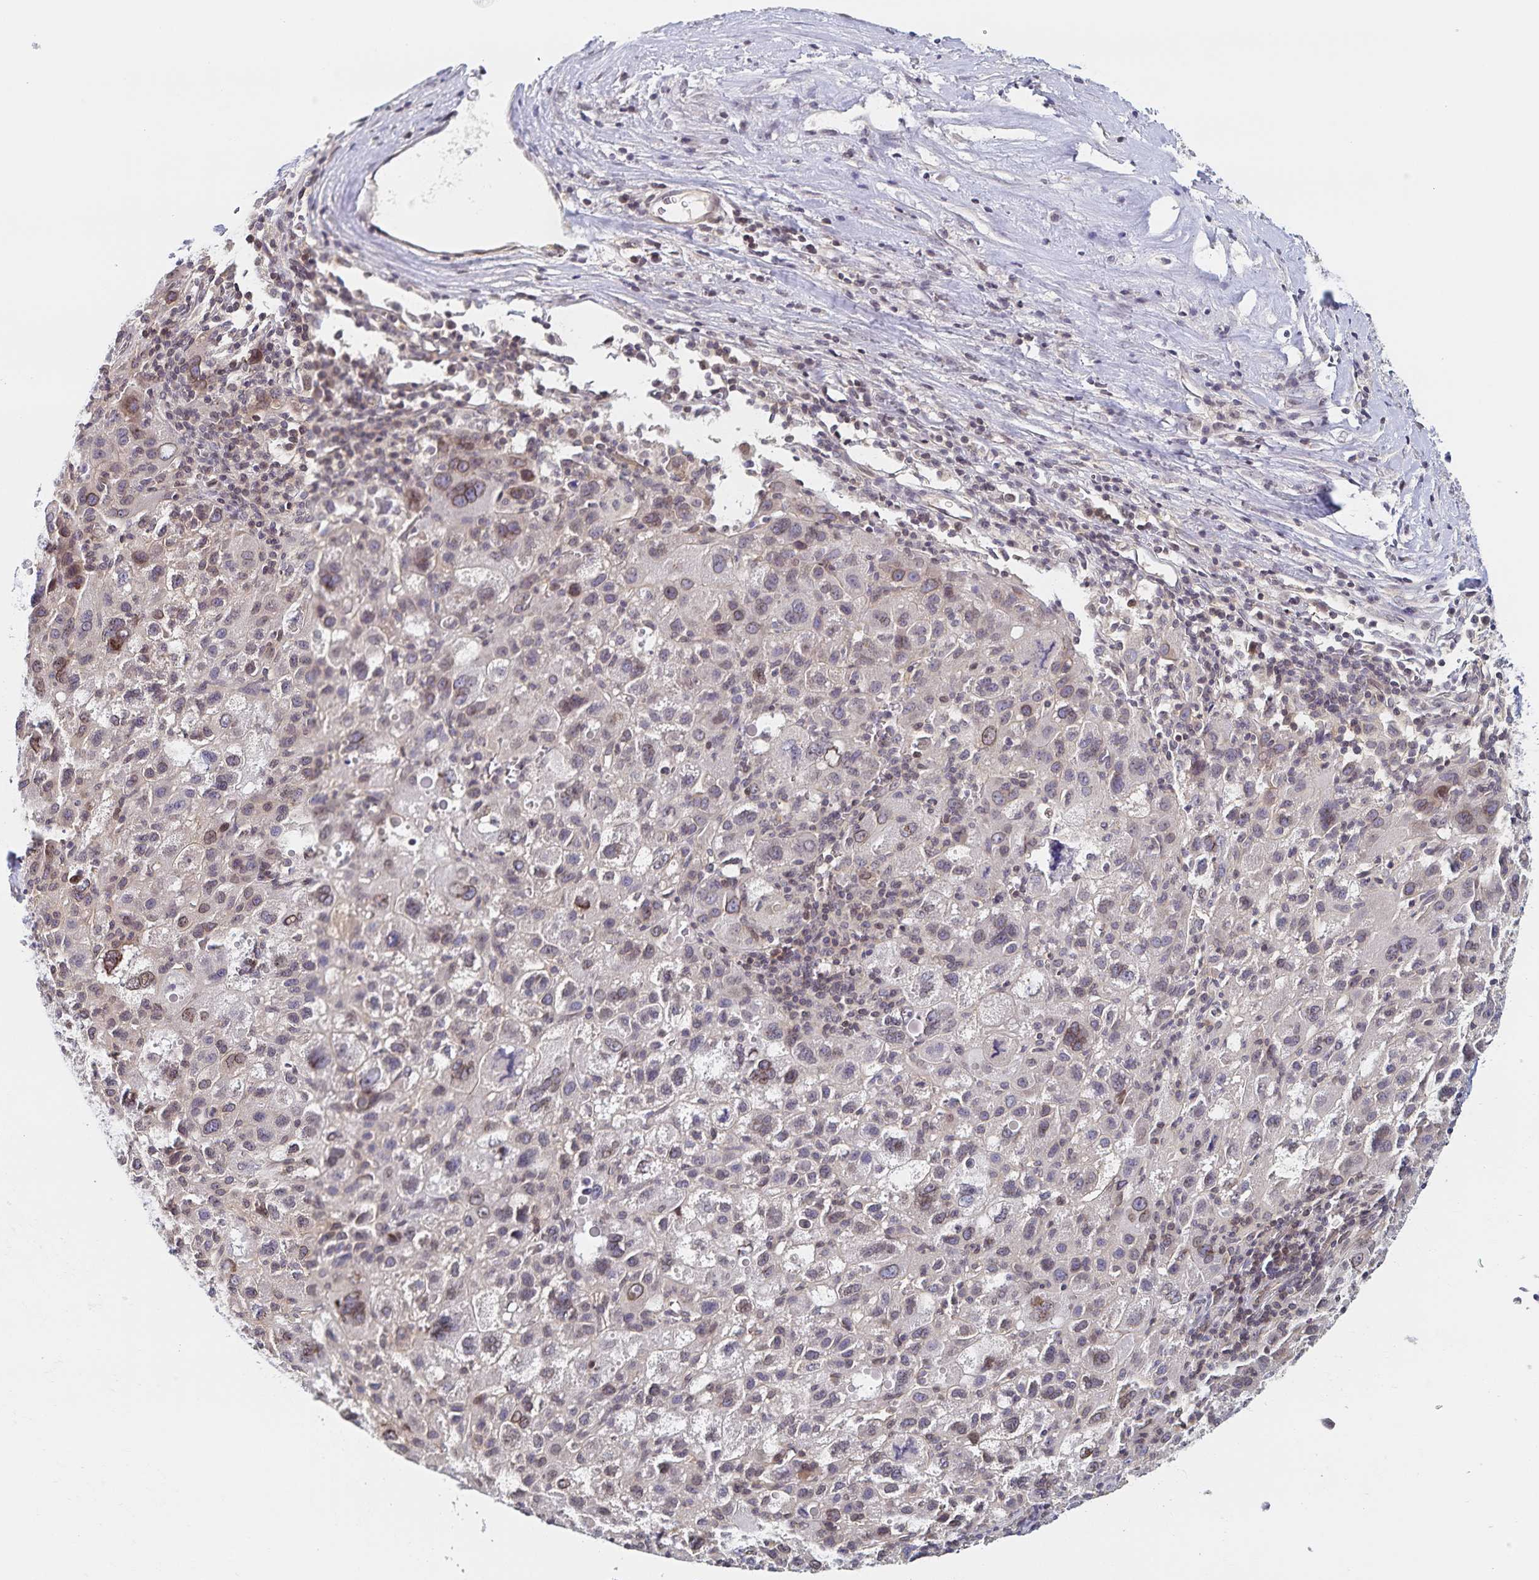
{"staining": {"intensity": "weak", "quantity": "<25%", "location": "cytoplasmic/membranous,nuclear"}, "tissue": "liver cancer", "cell_type": "Tumor cells", "image_type": "cancer", "snomed": [{"axis": "morphology", "description": "Carcinoma, Hepatocellular, NOS"}, {"axis": "topography", "description": "Liver"}], "caption": "This is an immunohistochemistry (IHC) micrograph of human liver cancer (hepatocellular carcinoma). There is no positivity in tumor cells.", "gene": "RAB9B", "patient": {"sex": "female", "age": 77}}